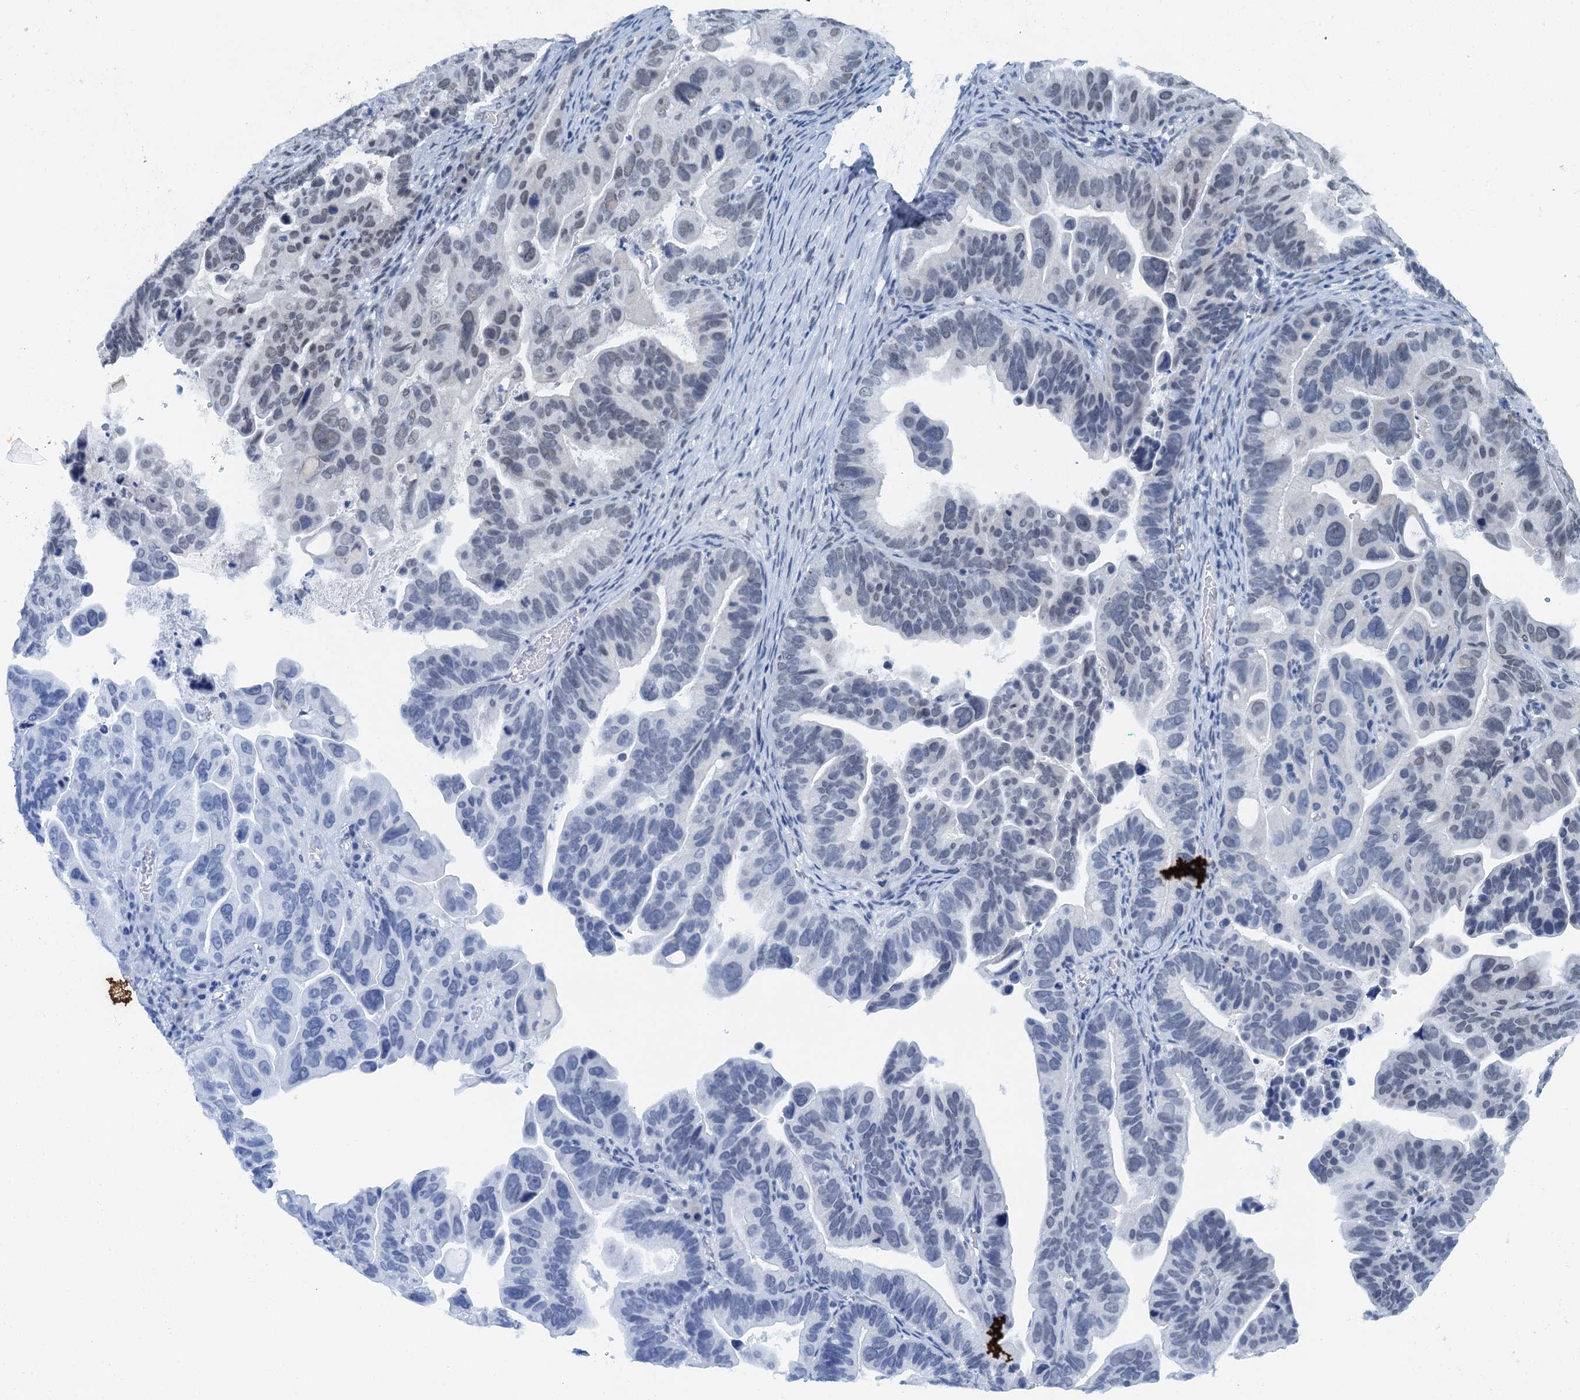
{"staining": {"intensity": "weak", "quantity": "<25%", "location": "nuclear"}, "tissue": "ovarian cancer", "cell_type": "Tumor cells", "image_type": "cancer", "snomed": [{"axis": "morphology", "description": "Cystadenocarcinoma, serous, NOS"}, {"axis": "topography", "description": "Ovary"}], "caption": "High magnification brightfield microscopy of ovarian serous cystadenocarcinoma stained with DAB (3,3'-diaminobenzidine) (brown) and counterstained with hematoxylin (blue): tumor cells show no significant positivity. (DAB (3,3'-diaminobenzidine) immunohistochemistry, high magnification).", "gene": "MTA3", "patient": {"sex": "female", "age": 56}}